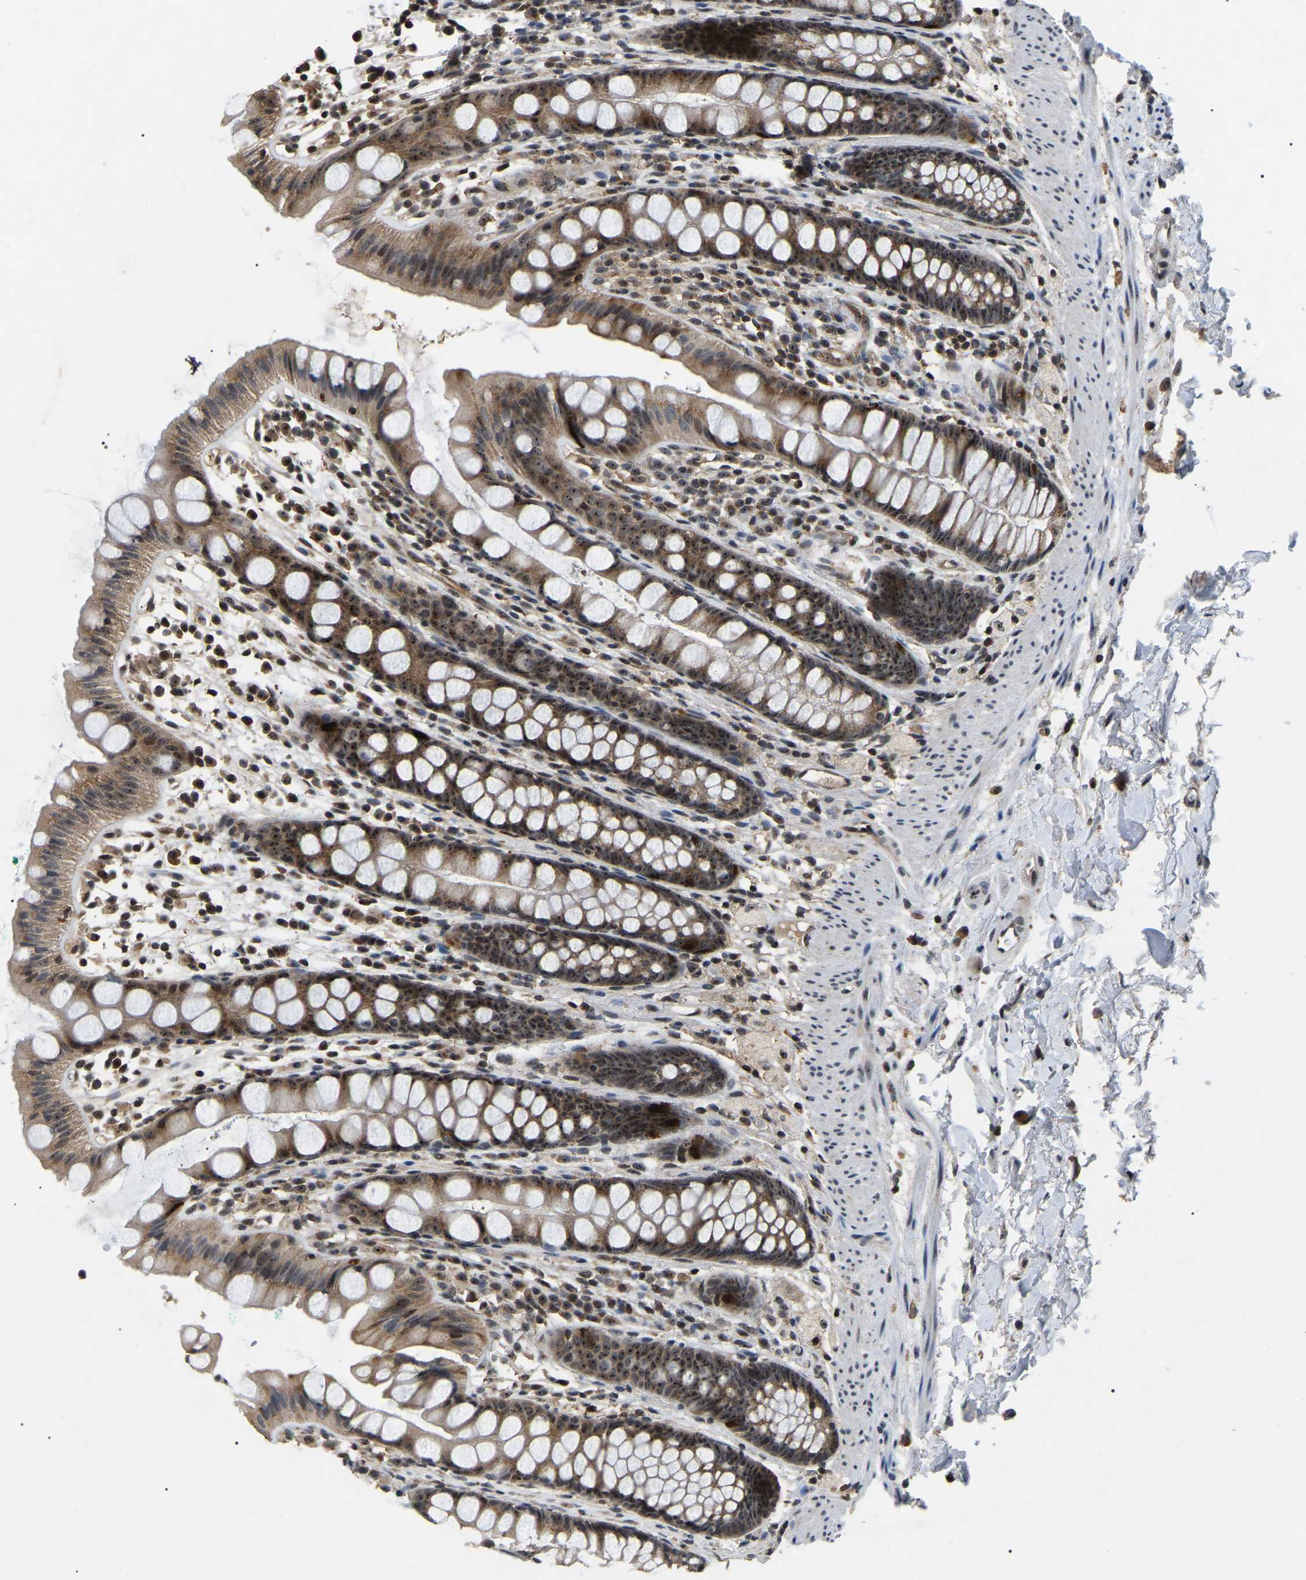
{"staining": {"intensity": "strong", "quantity": ">75%", "location": "cytoplasmic/membranous,nuclear"}, "tissue": "rectum", "cell_type": "Glandular cells", "image_type": "normal", "snomed": [{"axis": "morphology", "description": "Normal tissue, NOS"}, {"axis": "topography", "description": "Rectum"}], "caption": "Rectum stained with immunohistochemistry displays strong cytoplasmic/membranous,nuclear staining in approximately >75% of glandular cells. The staining is performed using DAB (3,3'-diaminobenzidine) brown chromogen to label protein expression. The nuclei are counter-stained blue using hematoxylin.", "gene": "RBM28", "patient": {"sex": "female", "age": 65}}